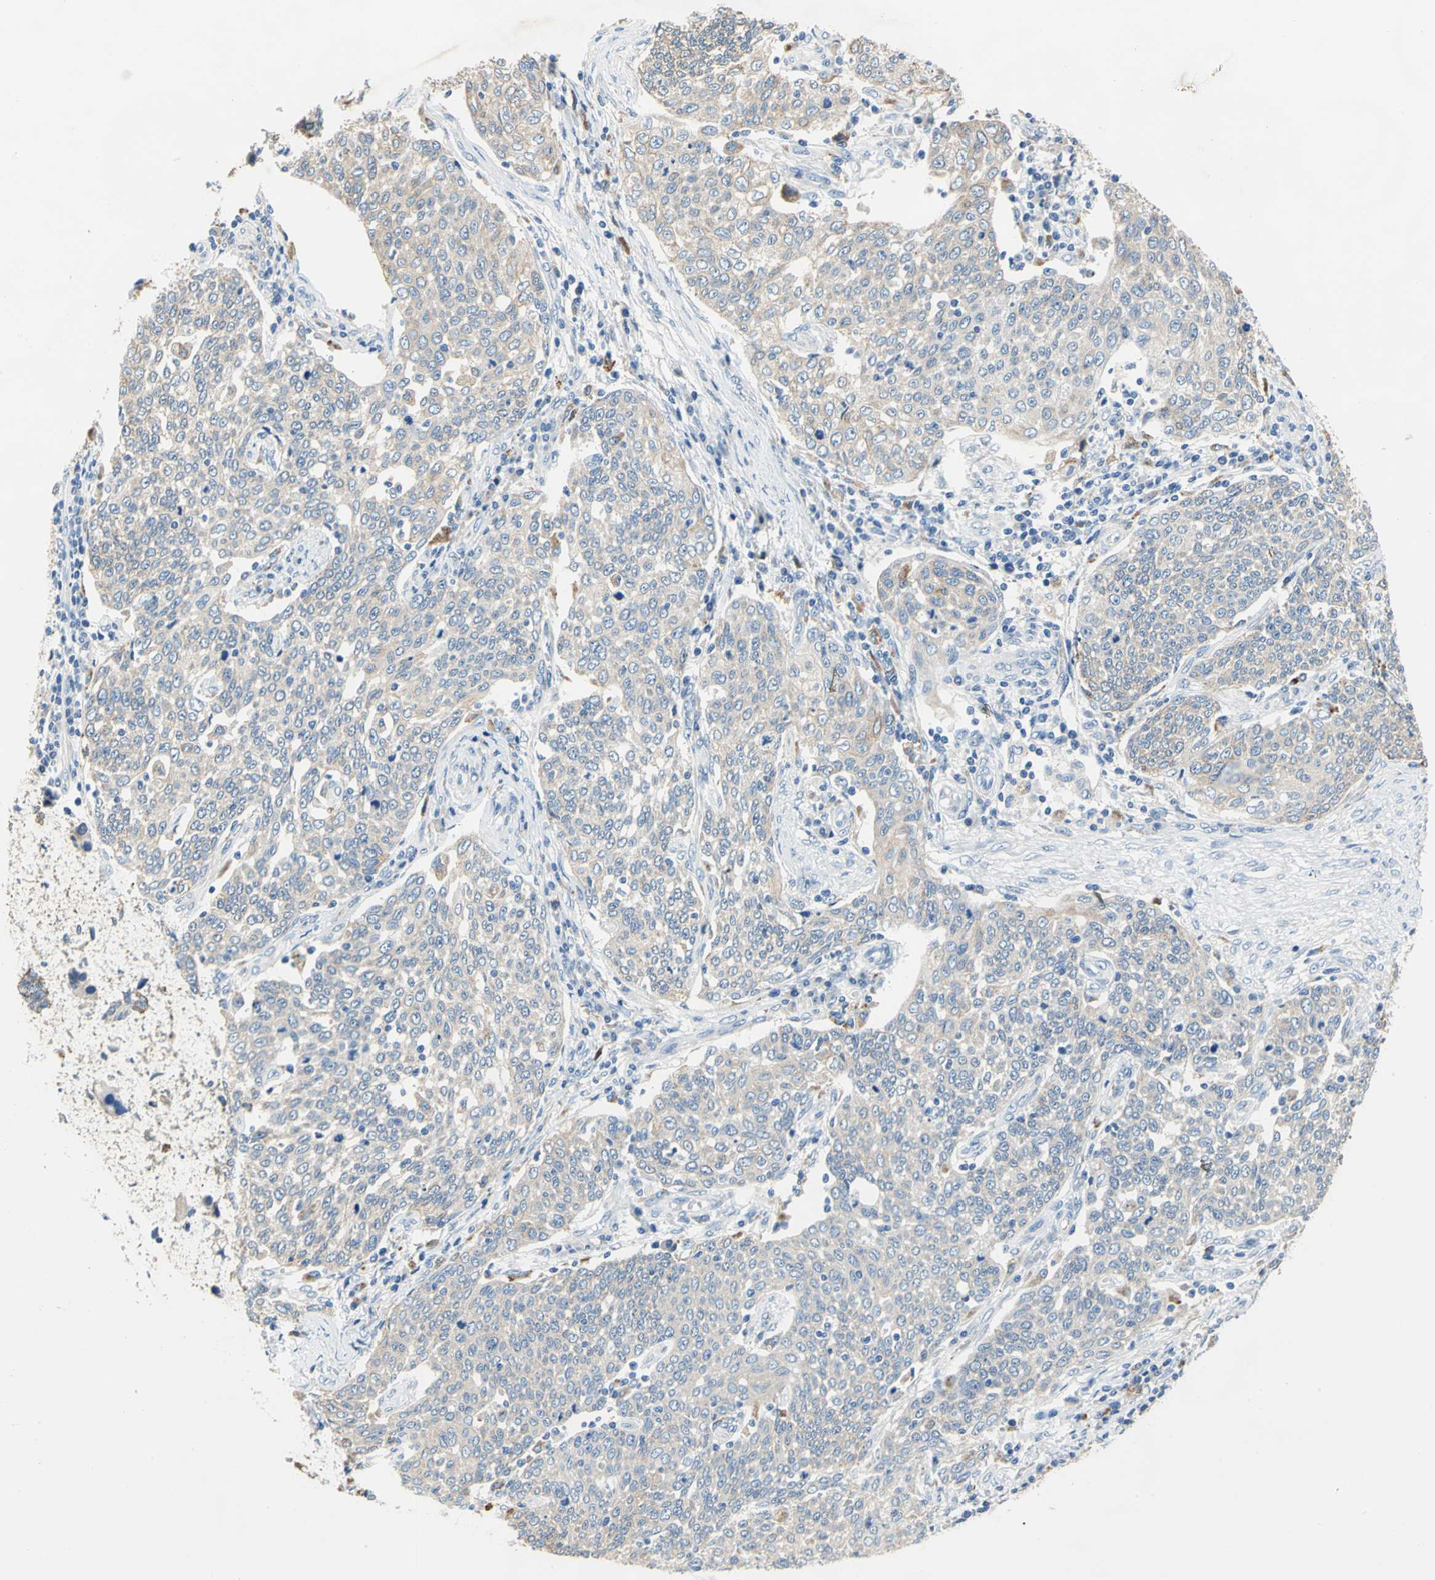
{"staining": {"intensity": "weak", "quantity": ">75%", "location": "cytoplasmic/membranous"}, "tissue": "cervical cancer", "cell_type": "Tumor cells", "image_type": "cancer", "snomed": [{"axis": "morphology", "description": "Squamous cell carcinoma, NOS"}, {"axis": "topography", "description": "Cervix"}], "caption": "Human cervical cancer (squamous cell carcinoma) stained with a protein marker demonstrates weak staining in tumor cells.", "gene": "RASD2", "patient": {"sex": "female", "age": 34}}